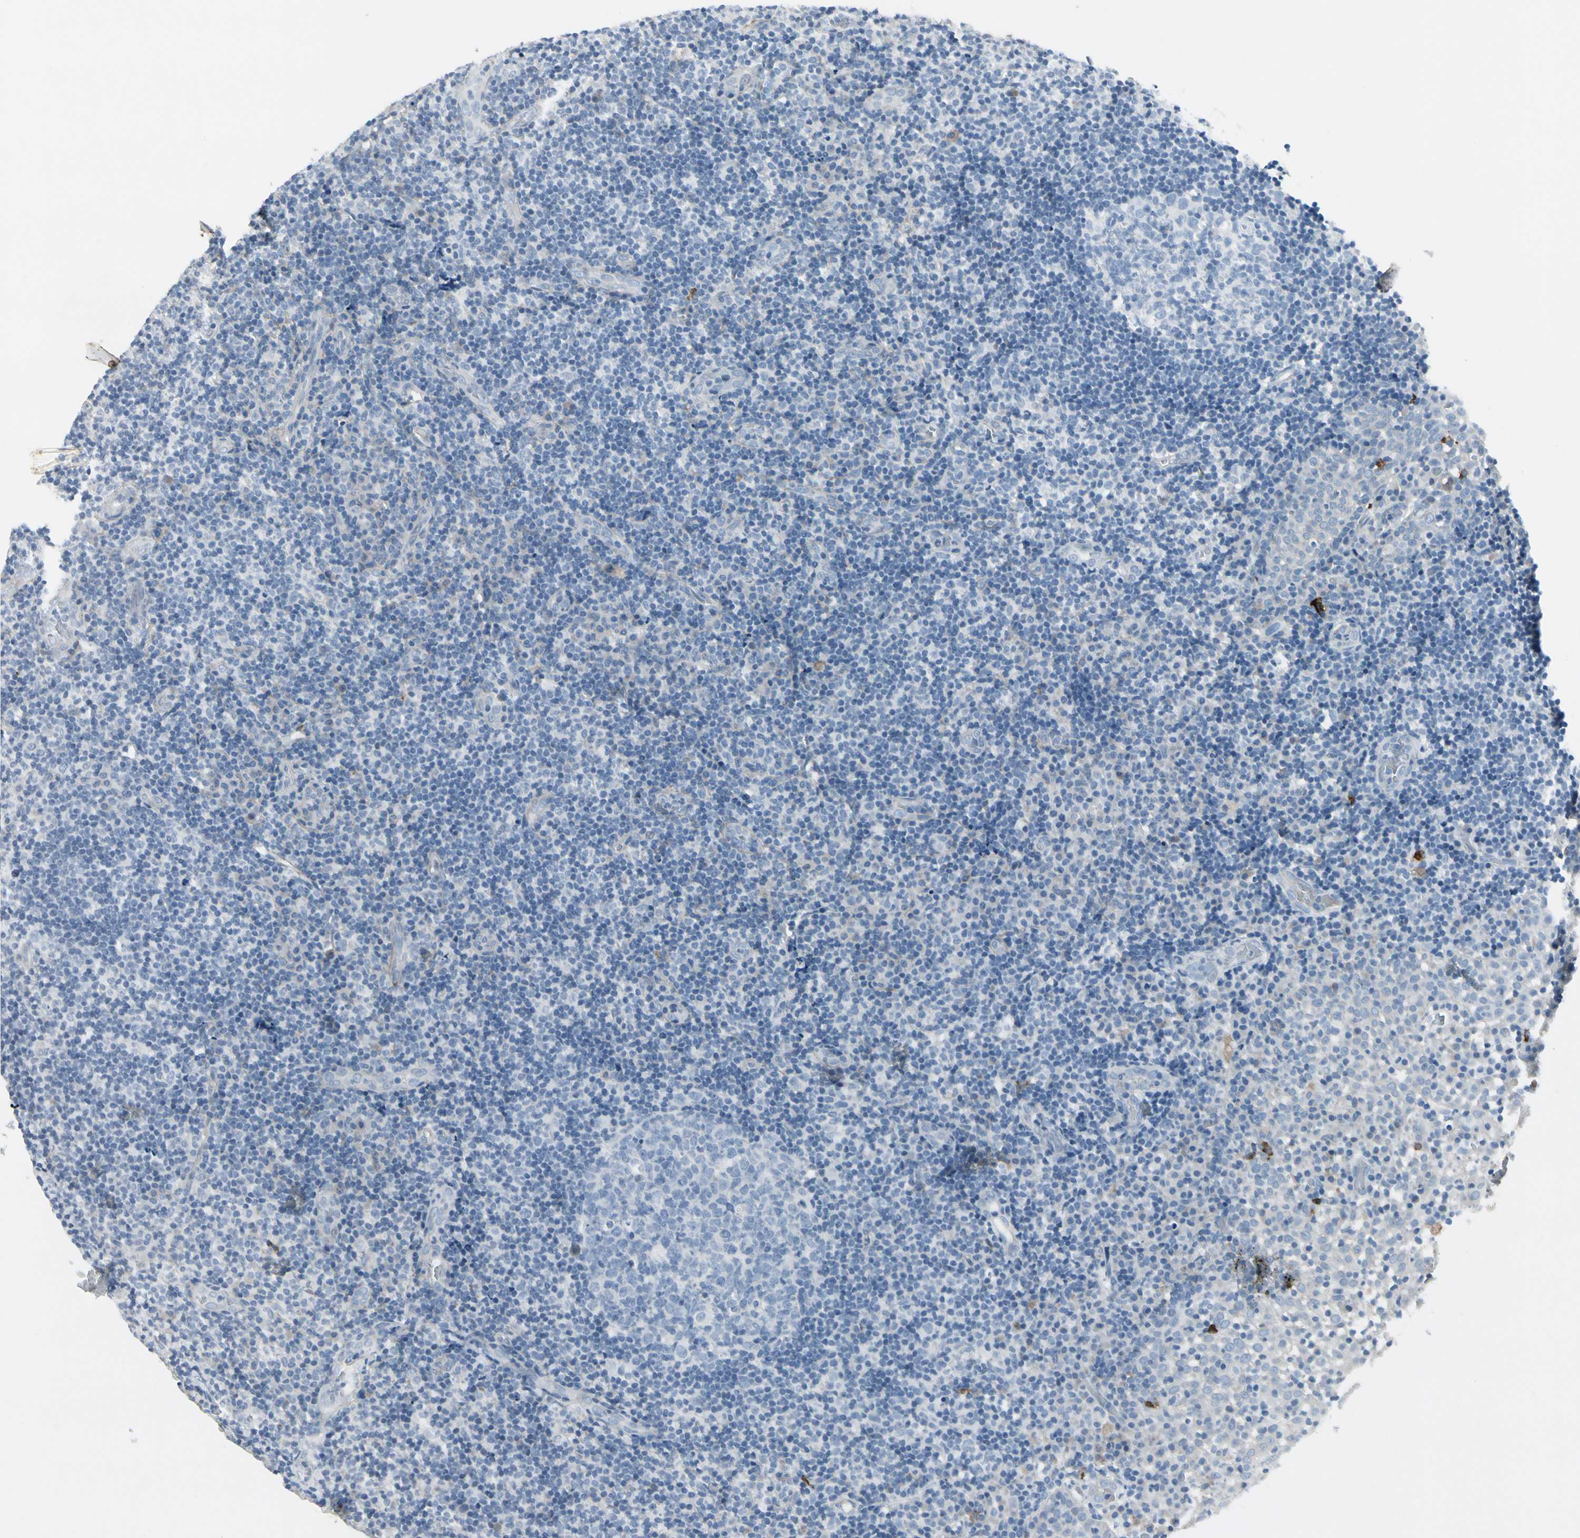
{"staining": {"intensity": "negative", "quantity": "none", "location": "none"}, "tissue": "tonsil", "cell_type": "Germinal center cells", "image_type": "normal", "snomed": [{"axis": "morphology", "description": "Normal tissue, NOS"}, {"axis": "topography", "description": "Tonsil"}], "caption": "This is a photomicrograph of immunohistochemistry (IHC) staining of benign tonsil, which shows no staining in germinal center cells. (DAB (3,3'-diaminobenzidine) immunohistochemistry visualized using brightfield microscopy, high magnification).", "gene": "PIGR", "patient": {"sex": "female", "age": 40}}